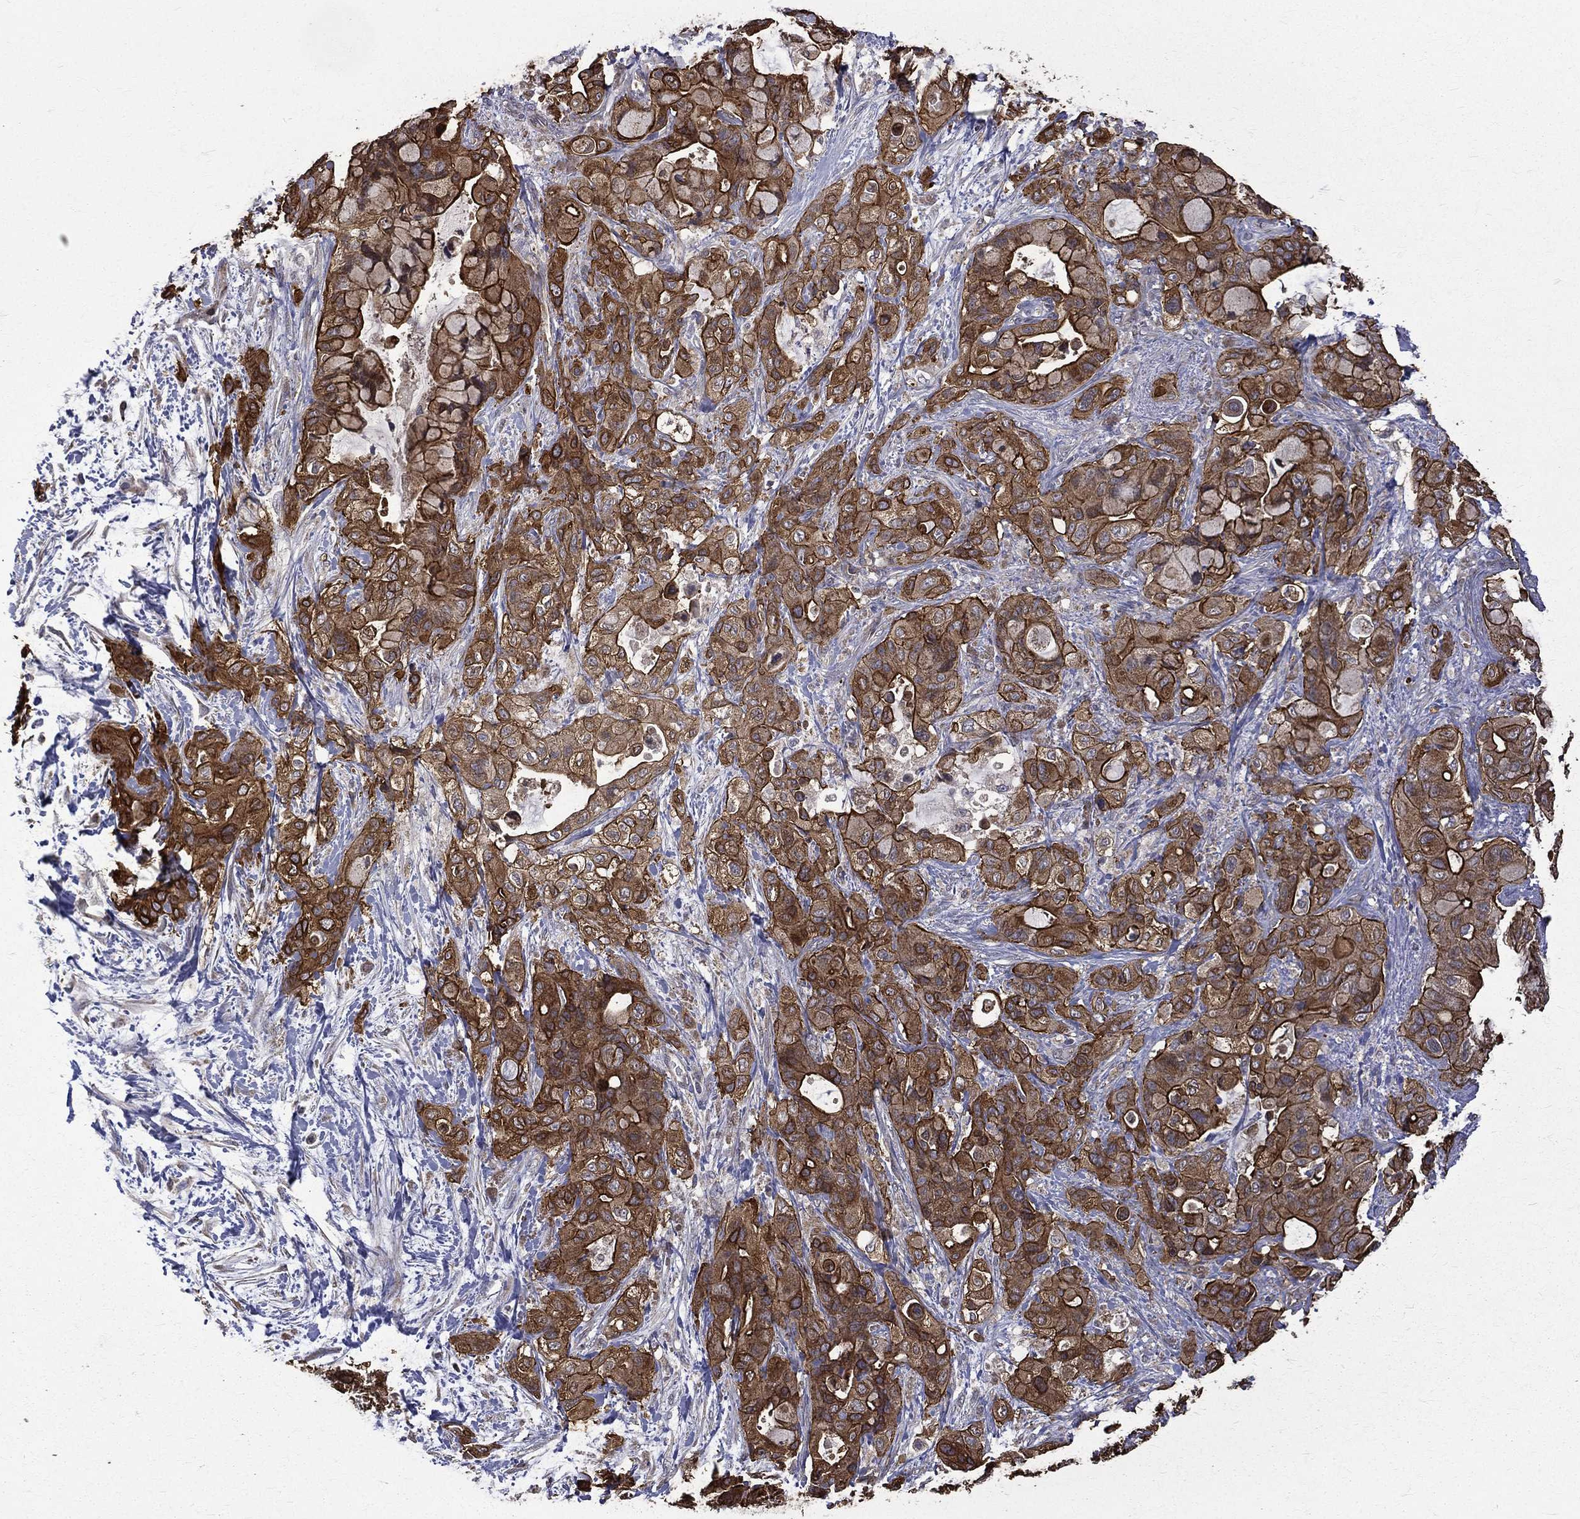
{"staining": {"intensity": "strong", "quantity": ">75%", "location": "cytoplasmic/membranous"}, "tissue": "pancreatic cancer", "cell_type": "Tumor cells", "image_type": "cancer", "snomed": [{"axis": "morphology", "description": "Adenocarcinoma, NOS"}, {"axis": "topography", "description": "Pancreas"}], "caption": "Adenocarcinoma (pancreatic) was stained to show a protein in brown. There is high levels of strong cytoplasmic/membranous staining in about >75% of tumor cells. The staining is performed using DAB (3,3'-diaminobenzidine) brown chromogen to label protein expression. The nuclei are counter-stained blue using hematoxylin.", "gene": "RPGR", "patient": {"sex": "male", "age": 71}}